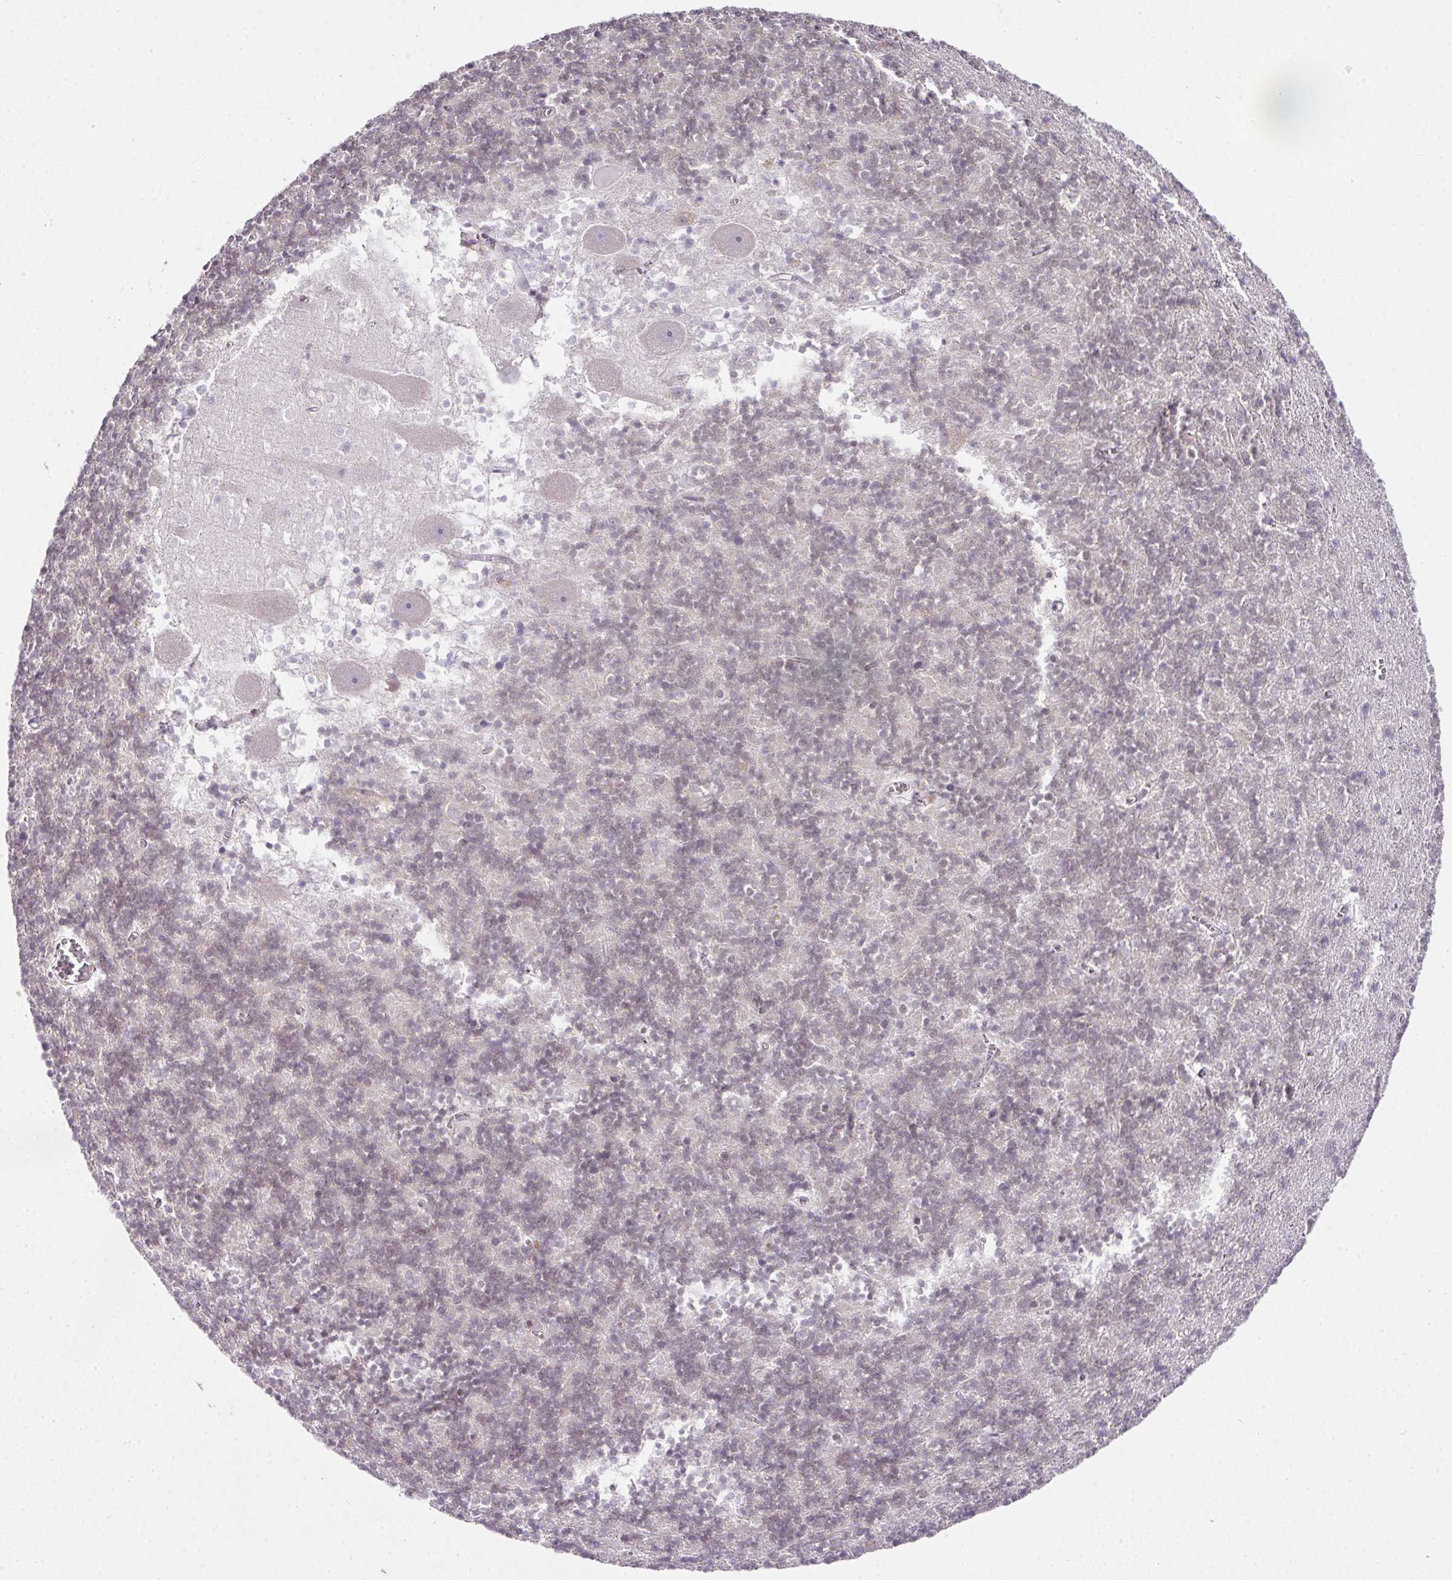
{"staining": {"intensity": "negative", "quantity": "none", "location": "none"}, "tissue": "cerebellum", "cell_type": "Cells in granular layer", "image_type": "normal", "snomed": [{"axis": "morphology", "description": "Normal tissue, NOS"}, {"axis": "topography", "description": "Cerebellum"}], "caption": "Micrograph shows no protein expression in cells in granular layer of benign cerebellum. (DAB (3,3'-diaminobenzidine) IHC visualized using brightfield microscopy, high magnification).", "gene": "FAM32A", "patient": {"sex": "male", "age": 54}}